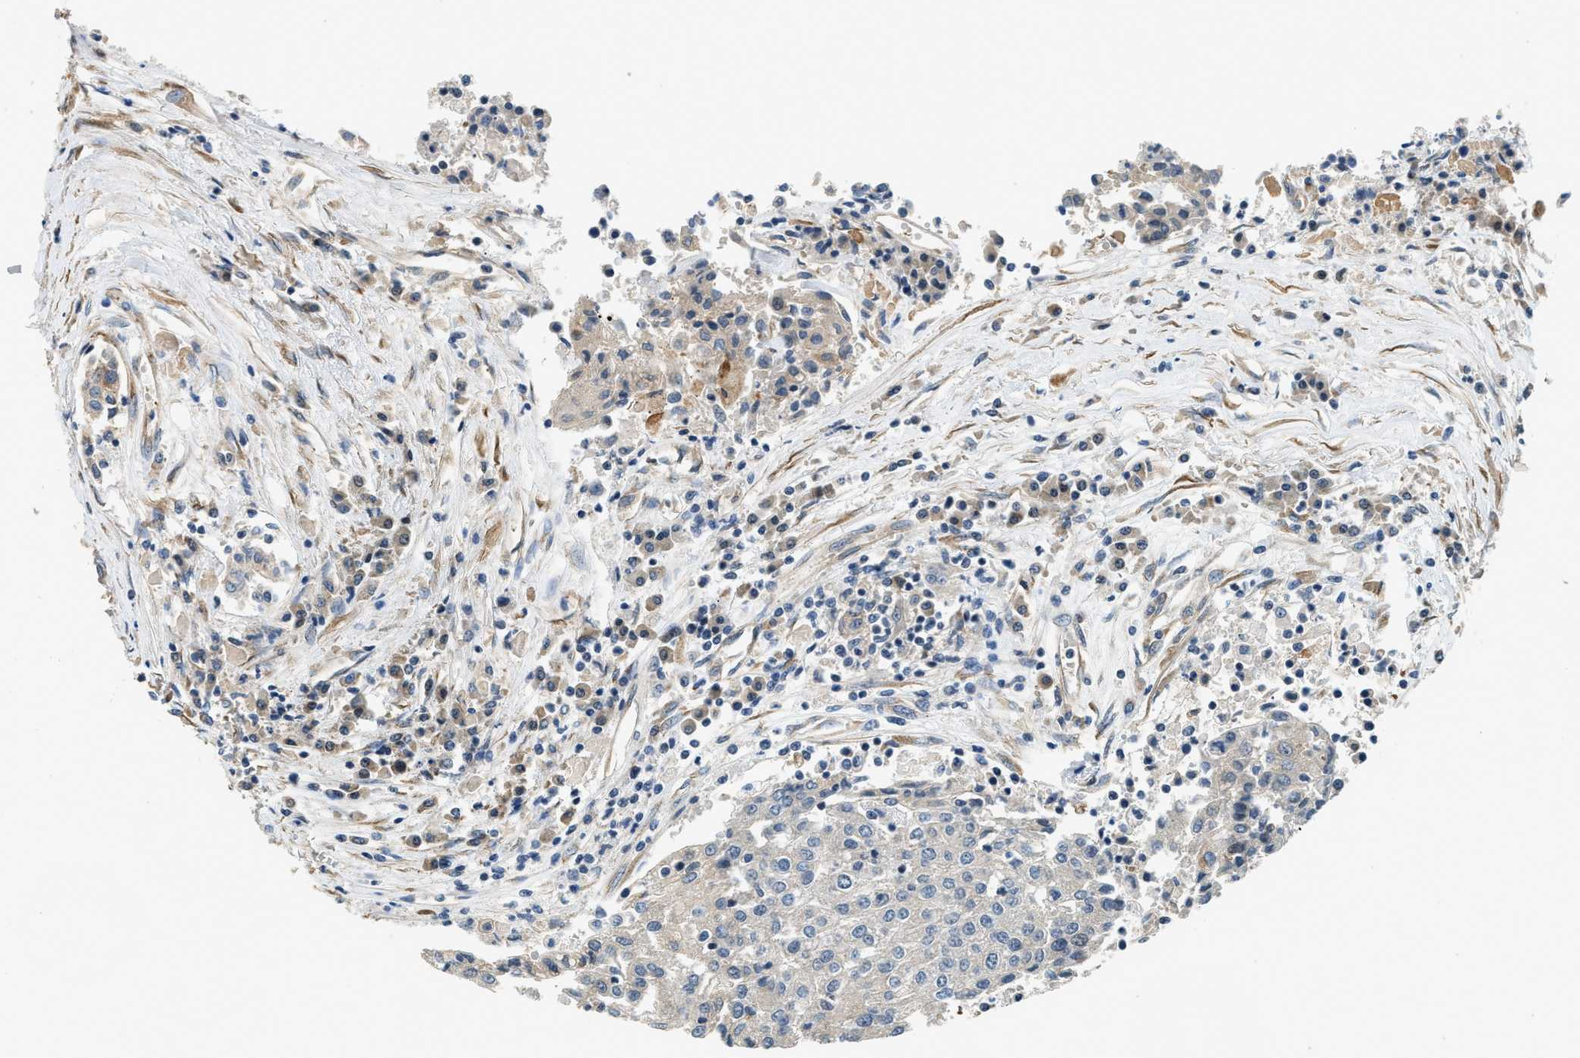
{"staining": {"intensity": "weak", "quantity": "<25%", "location": "cytoplasmic/membranous"}, "tissue": "urothelial cancer", "cell_type": "Tumor cells", "image_type": "cancer", "snomed": [{"axis": "morphology", "description": "Urothelial carcinoma, High grade"}, {"axis": "topography", "description": "Urinary bladder"}], "caption": "Tumor cells show no significant staining in urothelial cancer.", "gene": "ALOX12", "patient": {"sex": "female", "age": 85}}